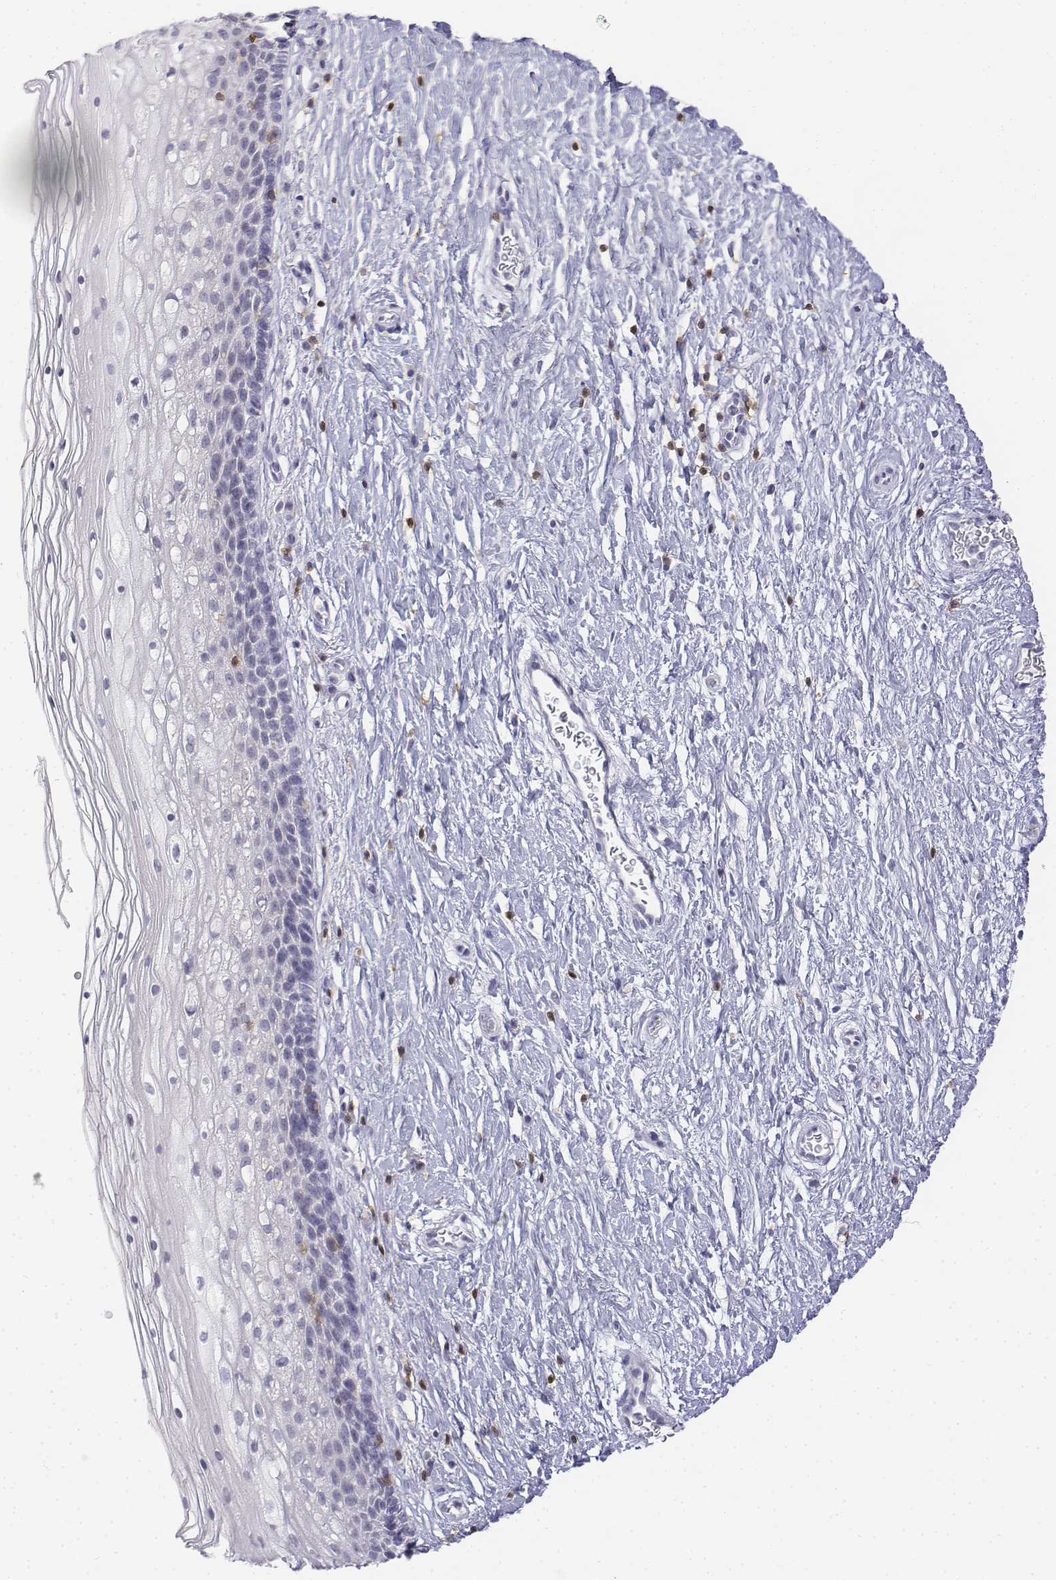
{"staining": {"intensity": "negative", "quantity": "none", "location": "none"}, "tissue": "cervix", "cell_type": "Glandular cells", "image_type": "normal", "snomed": [{"axis": "morphology", "description": "Normal tissue, NOS"}, {"axis": "topography", "description": "Cervix"}], "caption": "The immunohistochemistry image has no significant expression in glandular cells of cervix.", "gene": "CD3E", "patient": {"sex": "female", "age": 34}}